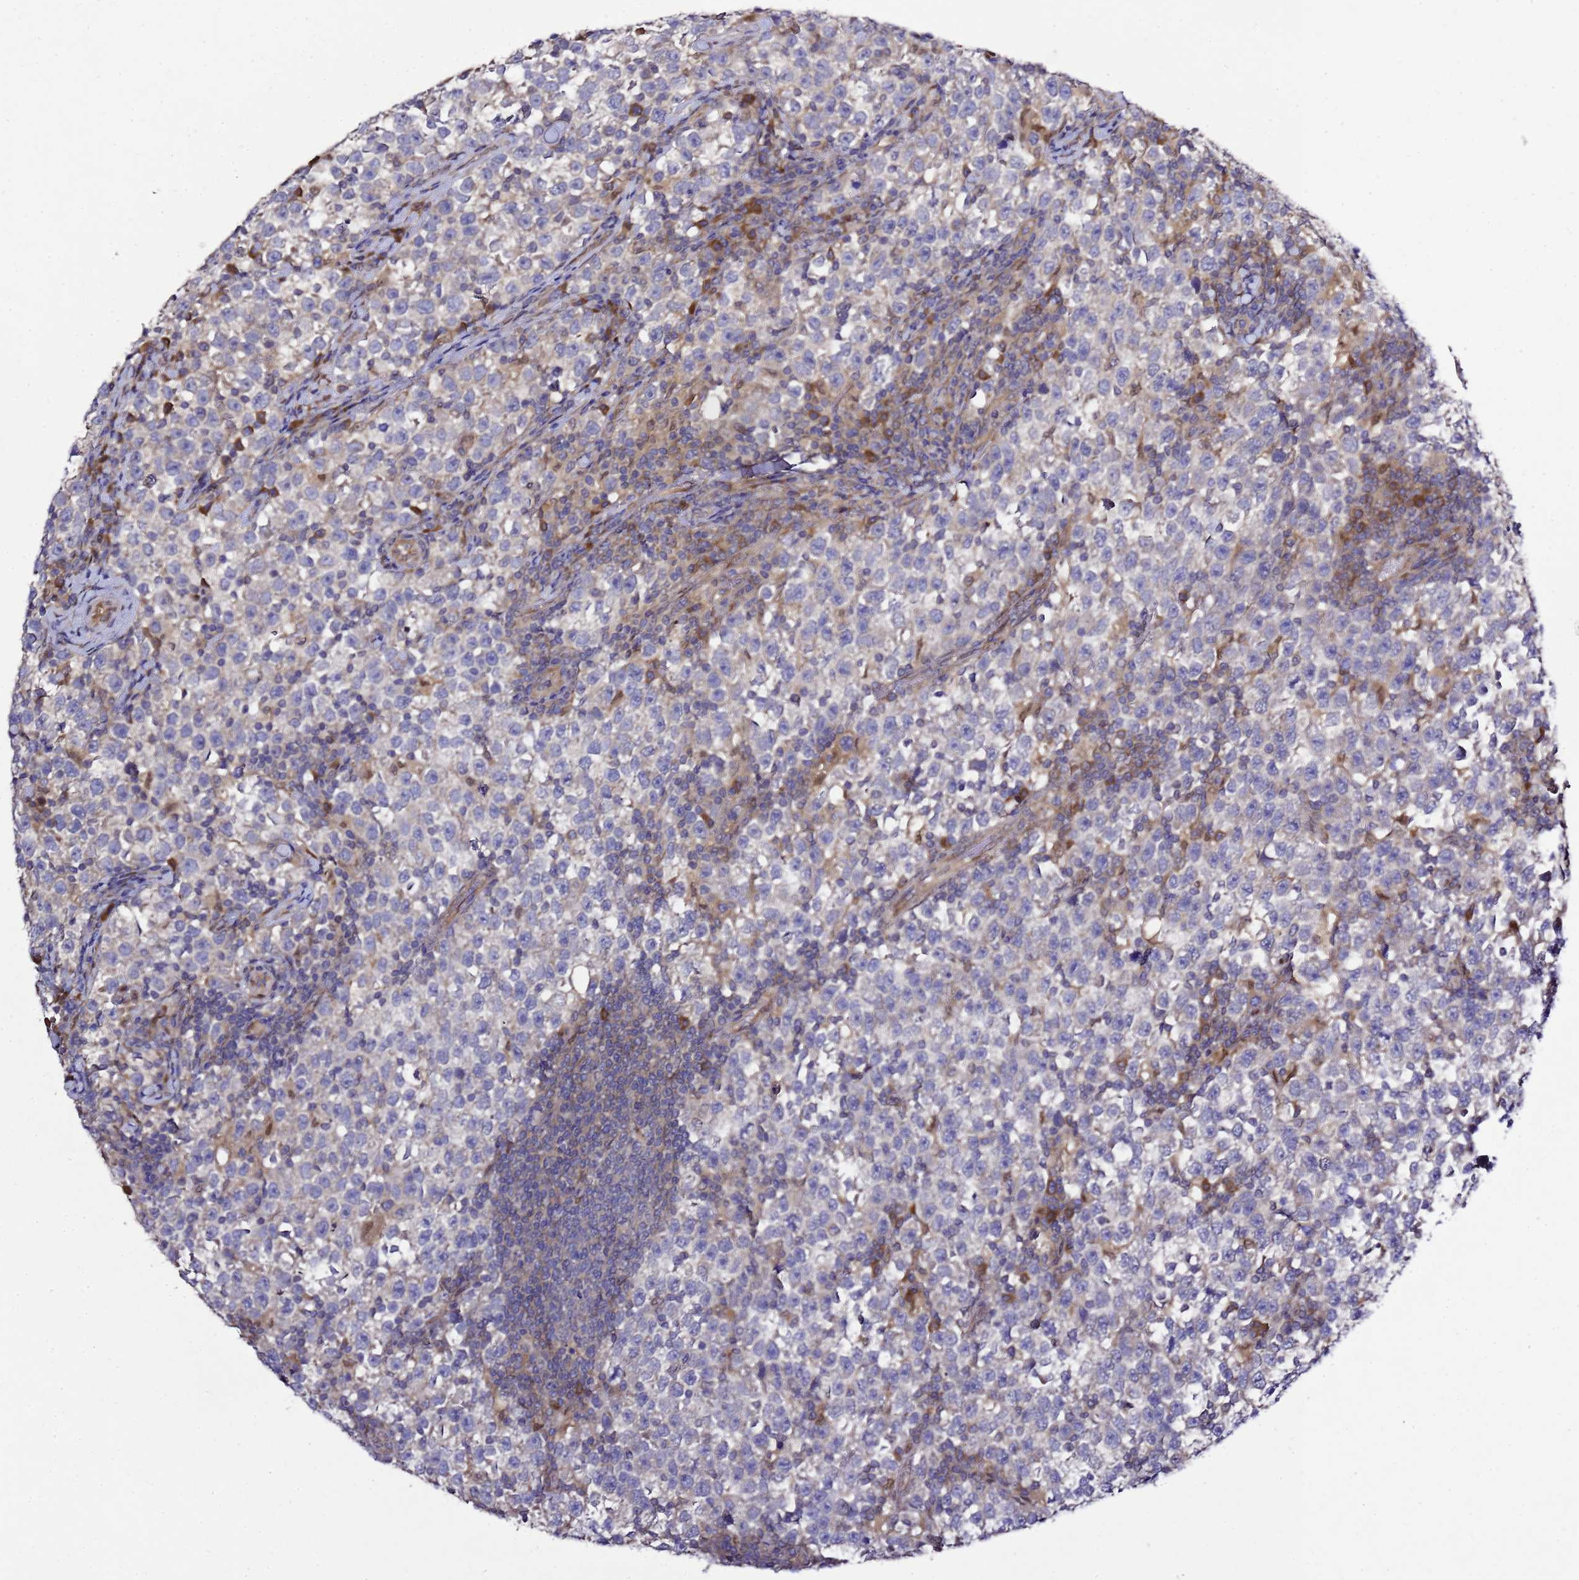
{"staining": {"intensity": "negative", "quantity": "none", "location": "none"}, "tissue": "testis cancer", "cell_type": "Tumor cells", "image_type": "cancer", "snomed": [{"axis": "morphology", "description": "Normal tissue, NOS"}, {"axis": "morphology", "description": "Seminoma, NOS"}, {"axis": "topography", "description": "Testis"}], "caption": "There is no significant positivity in tumor cells of testis cancer.", "gene": "ALG3", "patient": {"sex": "male", "age": 43}}